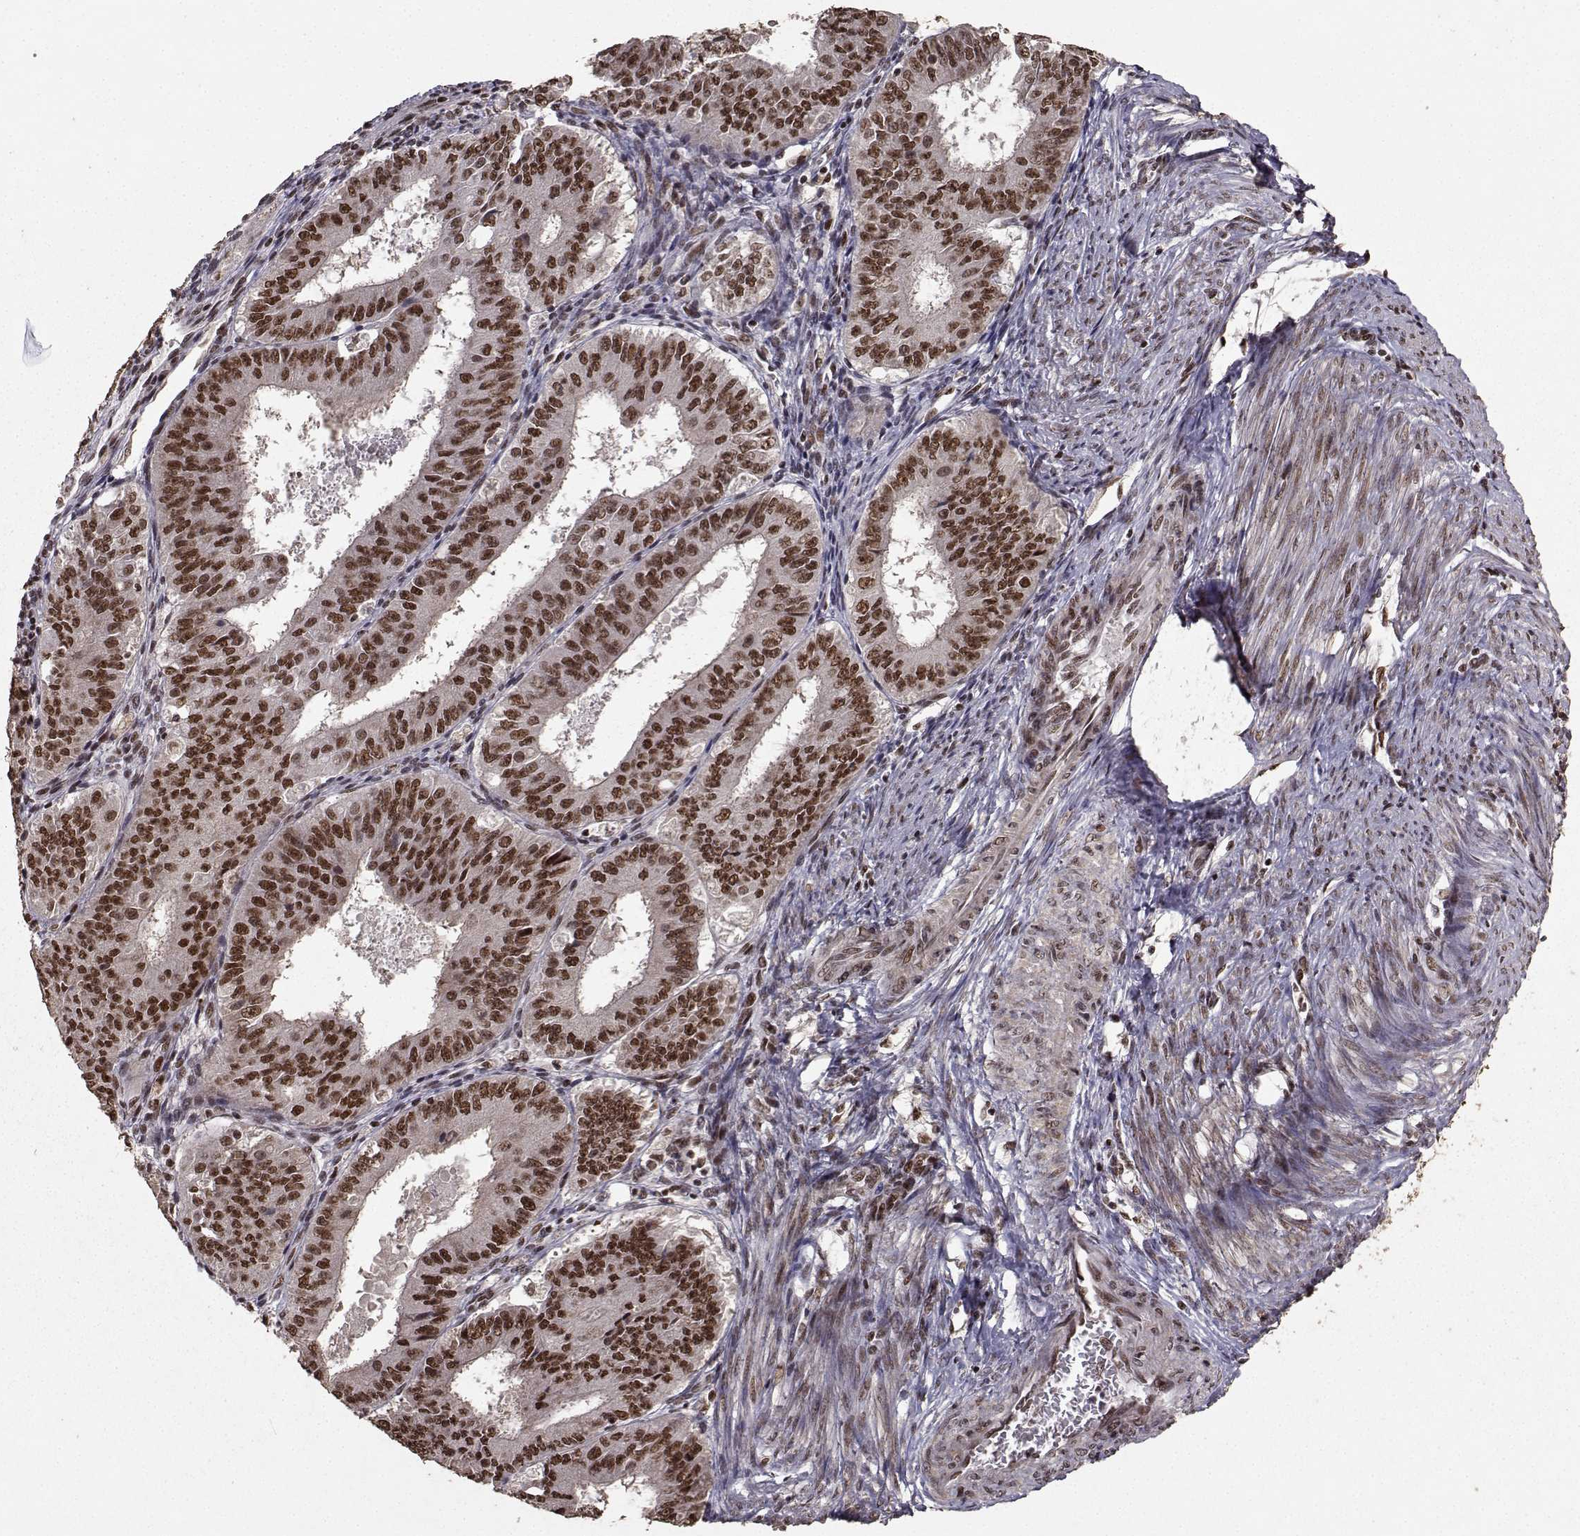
{"staining": {"intensity": "strong", "quantity": ">75%", "location": "nuclear"}, "tissue": "ovarian cancer", "cell_type": "Tumor cells", "image_type": "cancer", "snomed": [{"axis": "morphology", "description": "Carcinoma, endometroid"}, {"axis": "topography", "description": "Ovary"}], "caption": "High-magnification brightfield microscopy of ovarian endometroid carcinoma stained with DAB (3,3'-diaminobenzidine) (brown) and counterstained with hematoxylin (blue). tumor cells exhibit strong nuclear staining is identified in about>75% of cells.", "gene": "SF1", "patient": {"sex": "female", "age": 42}}